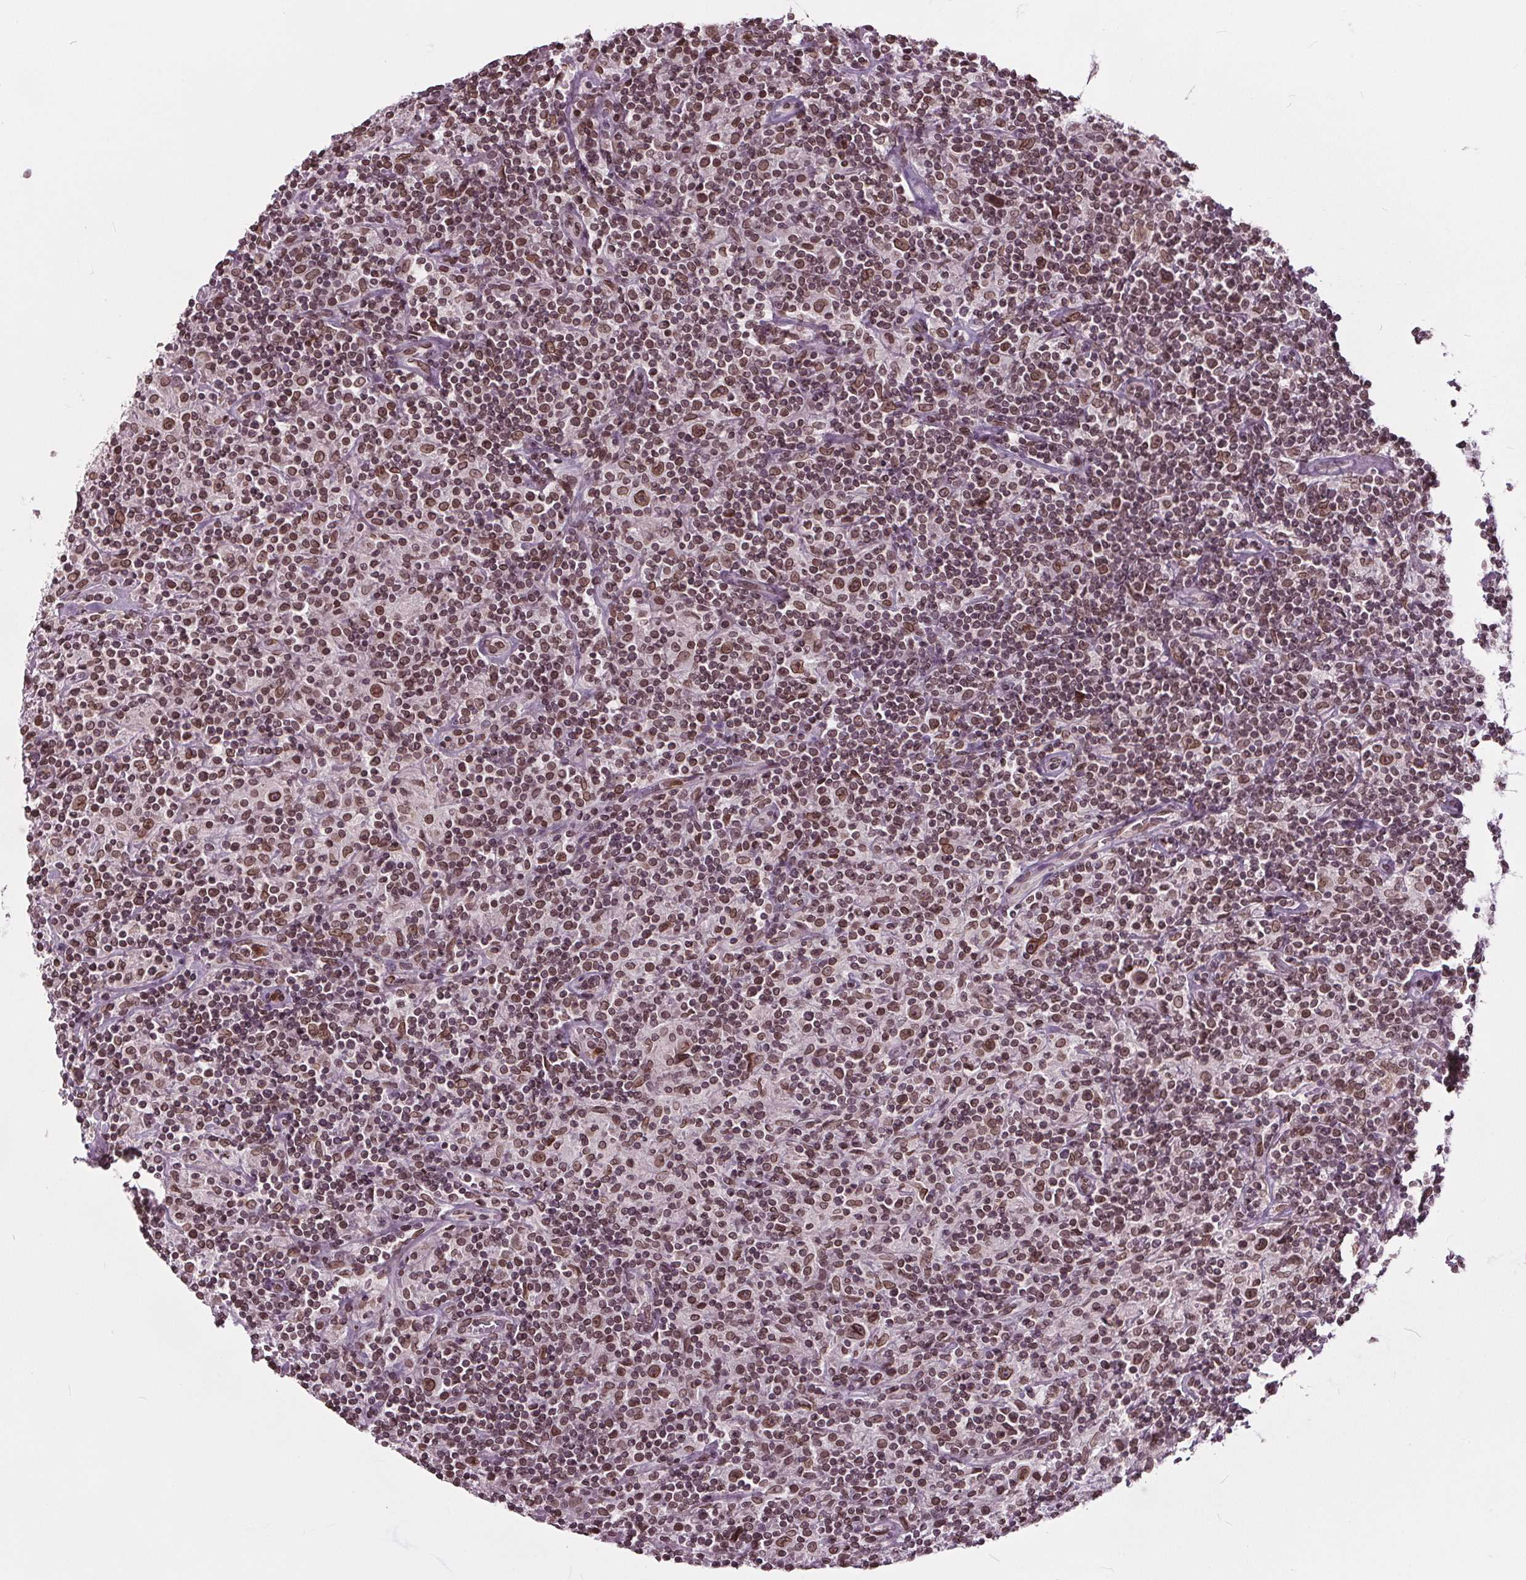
{"staining": {"intensity": "moderate", "quantity": ">75%", "location": "nuclear"}, "tissue": "lymphoma", "cell_type": "Tumor cells", "image_type": "cancer", "snomed": [{"axis": "morphology", "description": "Hodgkin's disease, NOS"}, {"axis": "topography", "description": "Lymph node"}], "caption": "An immunohistochemistry (IHC) photomicrograph of neoplastic tissue is shown. Protein staining in brown shows moderate nuclear positivity in Hodgkin's disease within tumor cells.", "gene": "TTC39C", "patient": {"sex": "male", "age": 70}}